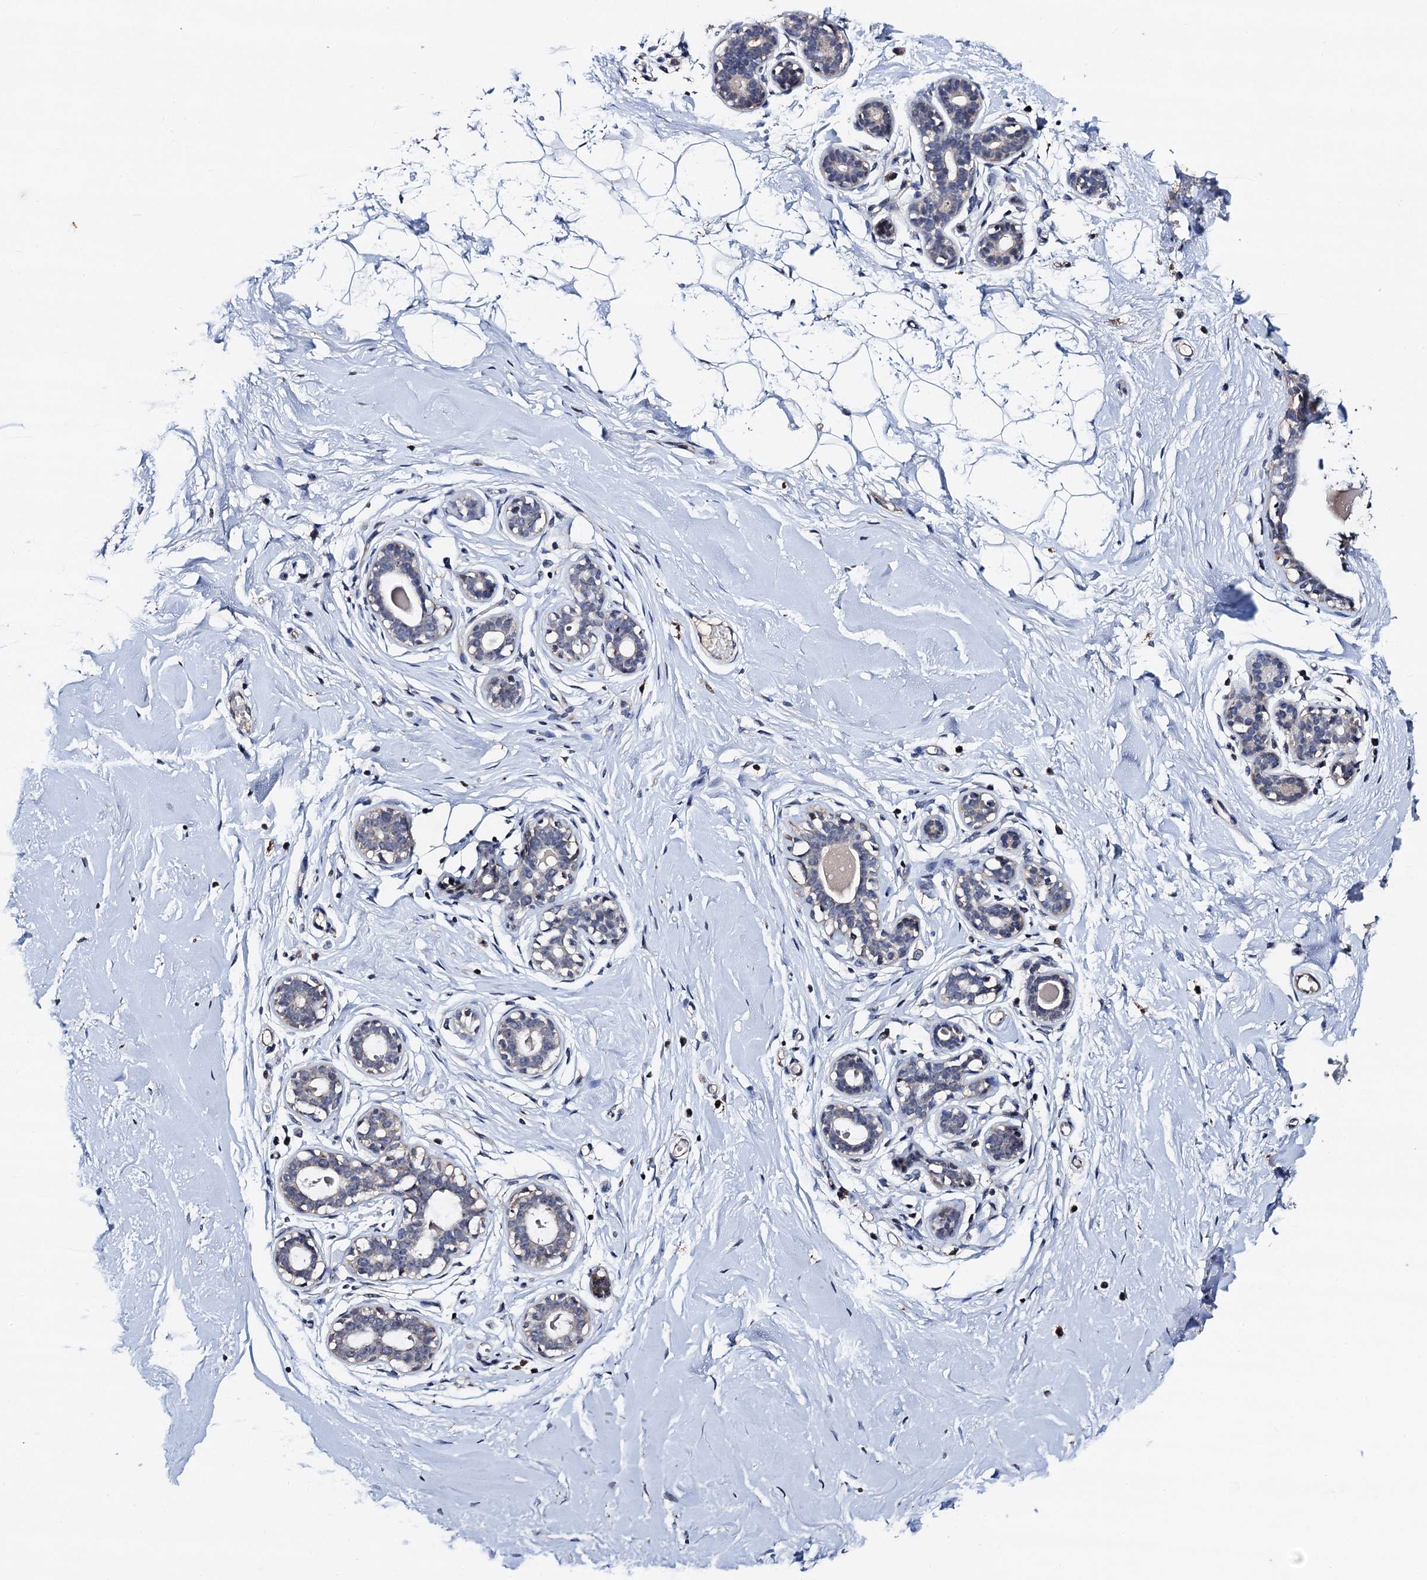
{"staining": {"intensity": "negative", "quantity": "none", "location": "none"}, "tissue": "breast", "cell_type": "Adipocytes", "image_type": "normal", "snomed": [{"axis": "morphology", "description": "Normal tissue, NOS"}, {"axis": "morphology", "description": "Adenoma, NOS"}, {"axis": "topography", "description": "Breast"}], "caption": "DAB (3,3'-diaminobenzidine) immunohistochemical staining of normal human breast reveals no significant staining in adipocytes. Brightfield microscopy of IHC stained with DAB (brown) and hematoxylin (blue), captured at high magnification.", "gene": "PPTC7", "patient": {"sex": "female", "age": 23}}